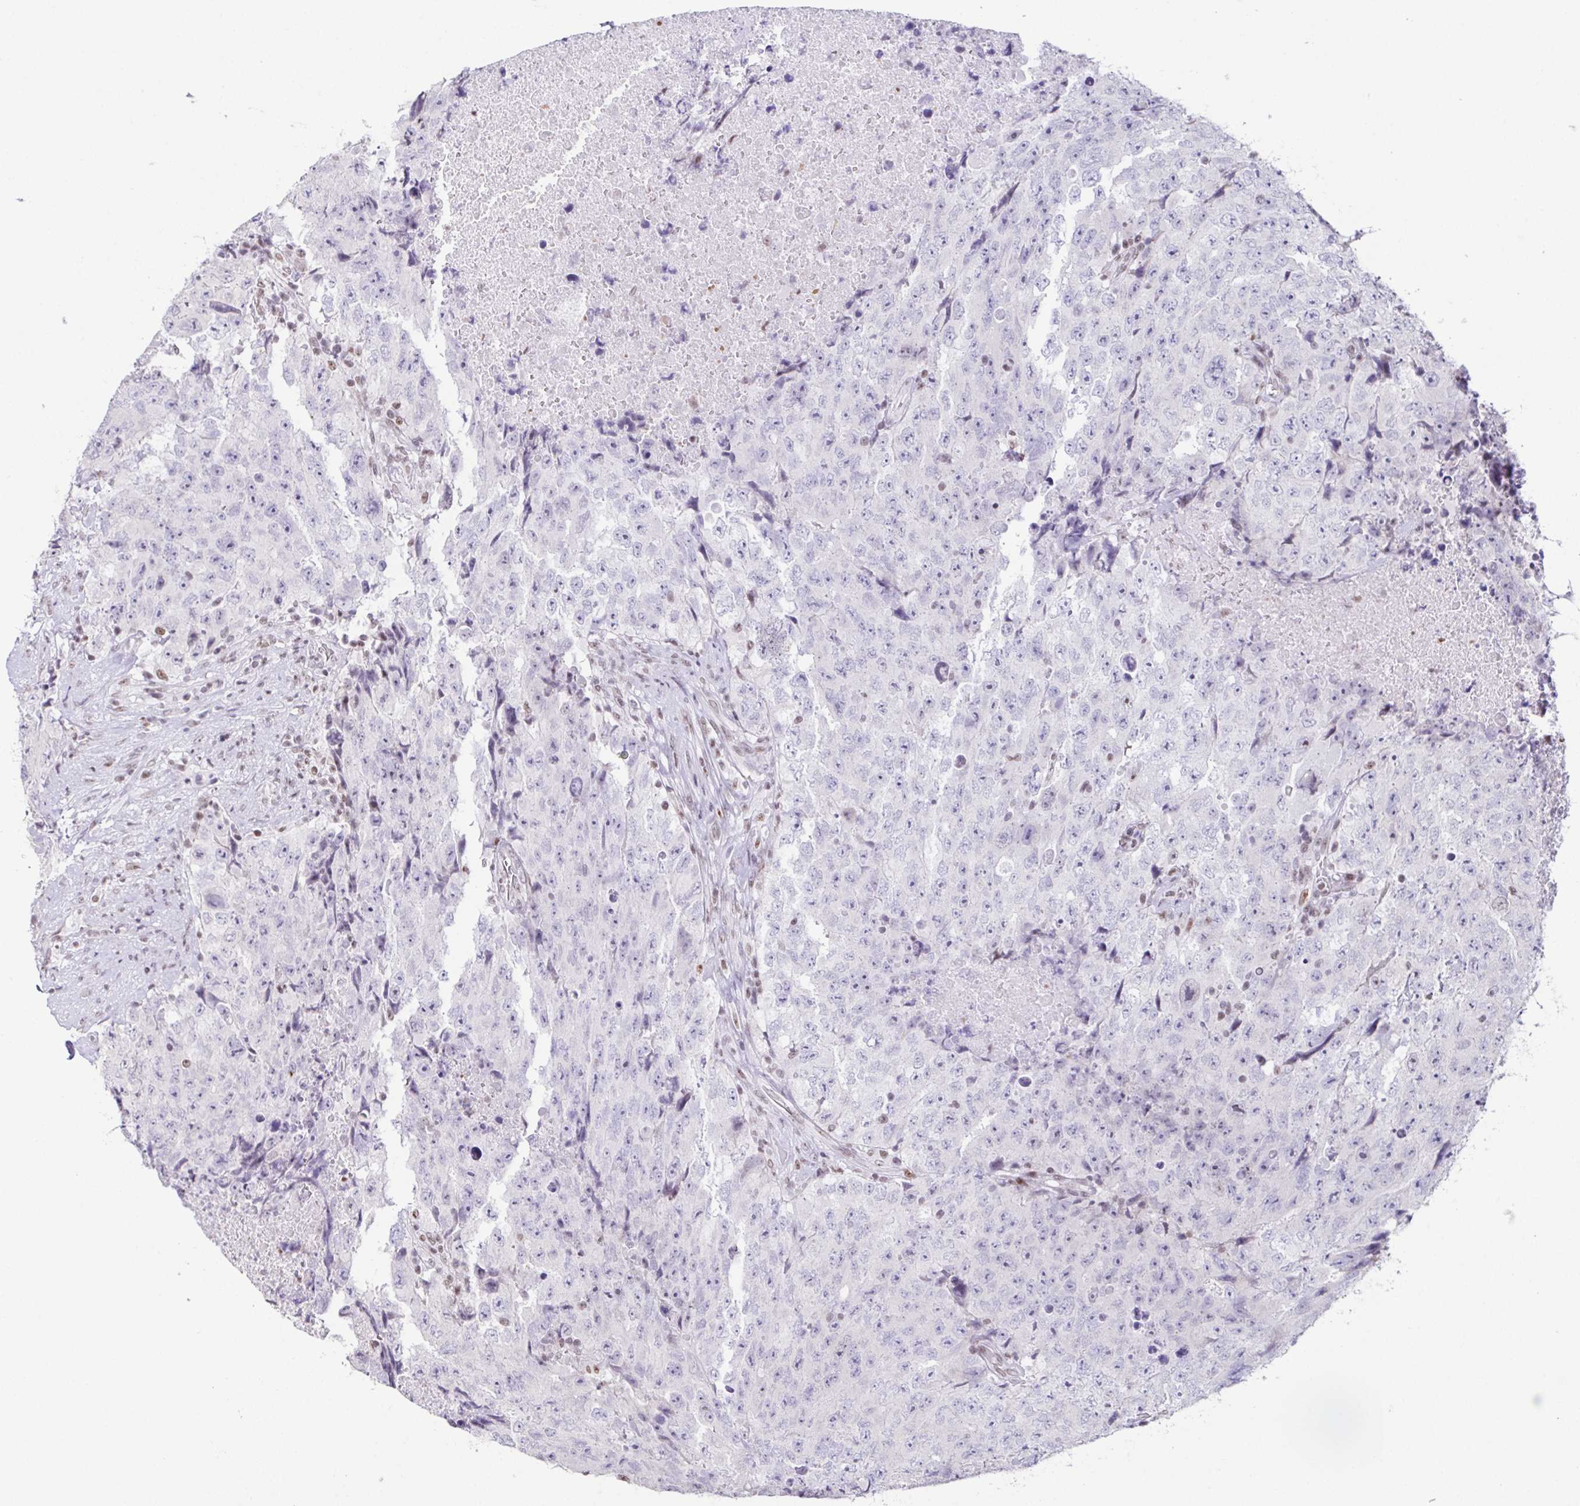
{"staining": {"intensity": "negative", "quantity": "none", "location": "none"}, "tissue": "testis cancer", "cell_type": "Tumor cells", "image_type": "cancer", "snomed": [{"axis": "morphology", "description": "Carcinoma, Embryonal, NOS"}, {"axis": "topography", "description": "Testis"}], "caption": "Immunohistochemistry (IHC) of testis embryonal carcinoma displays no staining in tumor cells.", "gene": "ZNF800", "patient": {"sex": "male", "age": 24}}